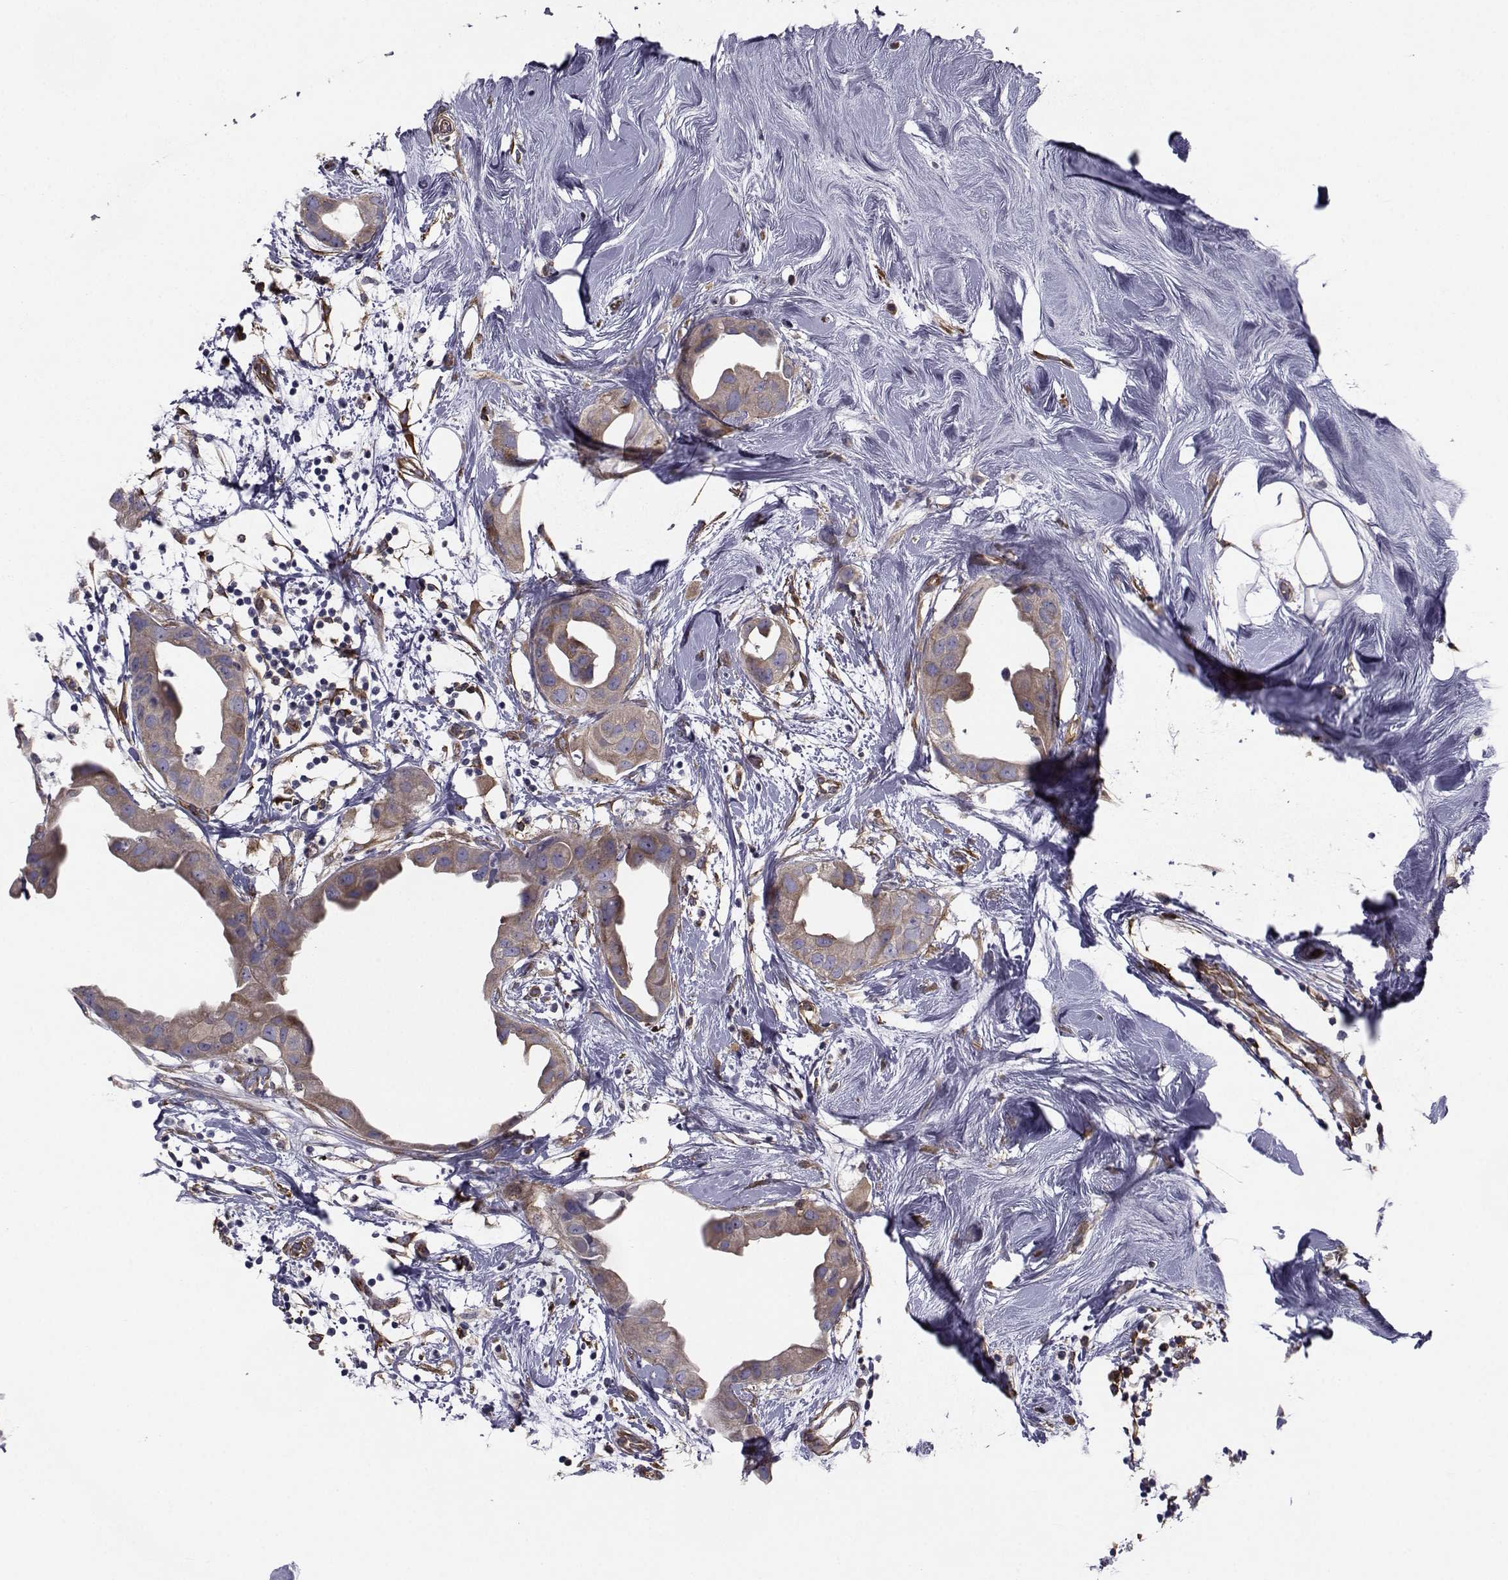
{"staining": {"intensity": "moderate", "quantity": "25%-75%", "location": "cytoplasmic/membranous"}, "tissue": "breast cancer", "cell_type": "Tumor cells", "image_type": "cancer", "snomed": [{"axis": "morphology", "description": "Normal tissue, NOS"}, {"axis": "morphology", "description": "Duct carcinoma"}, {"axis": "topography", "description": "Breast"}], "caption": "There is medium levels of moderate cytoplasmic/membranous staining in tumor cells of breast cancer (invasive ductal carcinoma), as demonstrated by immunohistochemical staining (brown color).", "gene": "TRIP10", "patient": {"sex": "female", "age": 40}}